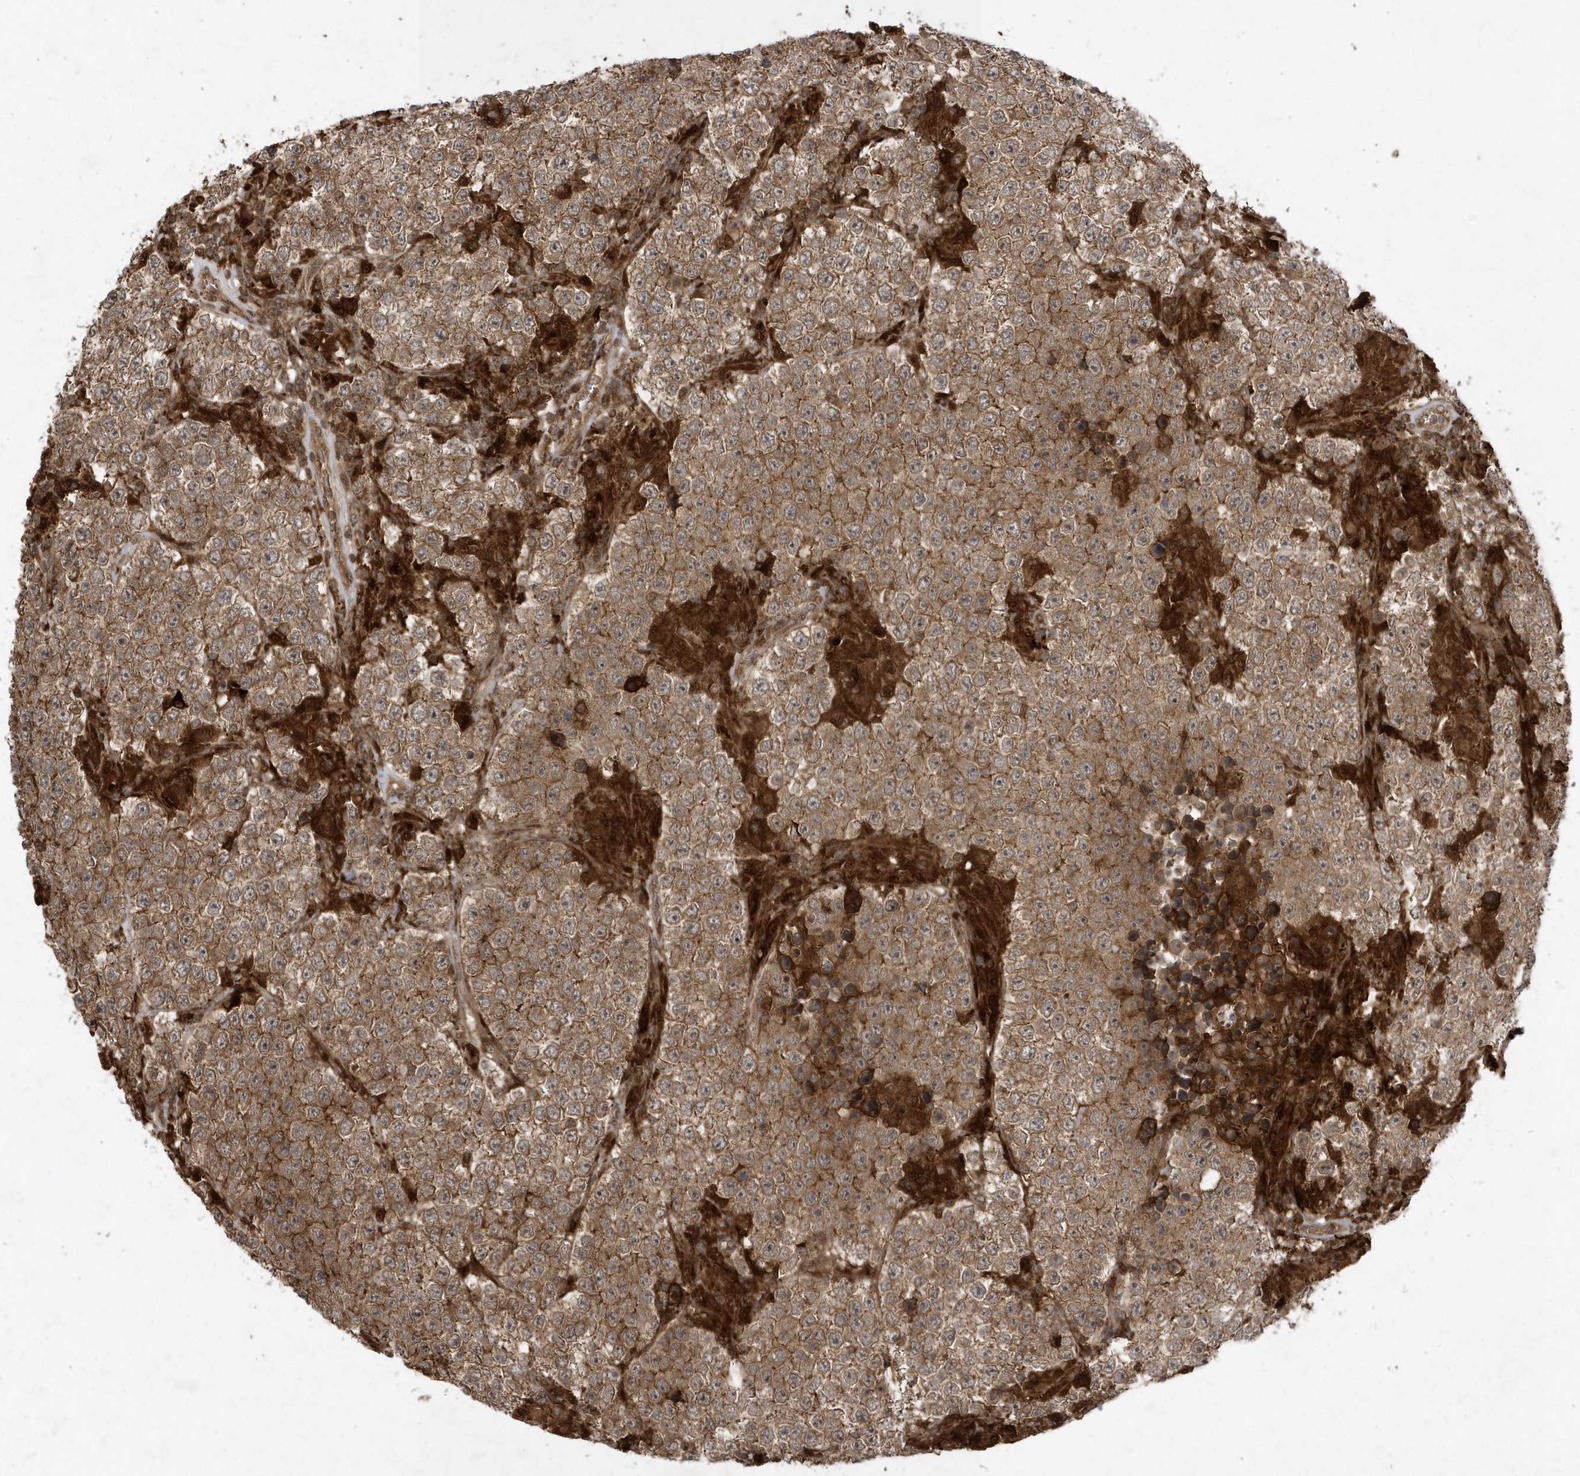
{"staining": {"intensity": "moderate", "quantity": ">75%", "location": "cytoplasmic/membranous"}, "tissue": "testis cancer", "cell_type": "Tumor cells", "image_type": "cancer", "snomed": [{"axis": "morphology", "description": "Normal tissue, NOS"}, {"axis": "morphology", "description": "Urothelial carcinoma, High grade"}, {"axis": "morphology", "description": "Seminoma, NOS"}, {"axis": "morphology", "description": "Carcinoma, Embryonal, NOS"}, {"axis": "topography", "description": "Urinary bladder"}, {"axis": "topography", "description": "Testis"}], "caption": "A brown stain labels moderate cytoplasmic/membranous expression of a protein in testis embryonal carcinoma tumor cells.", "gene": "LACC1", "patient": {"sex": "male", "age": 41}}